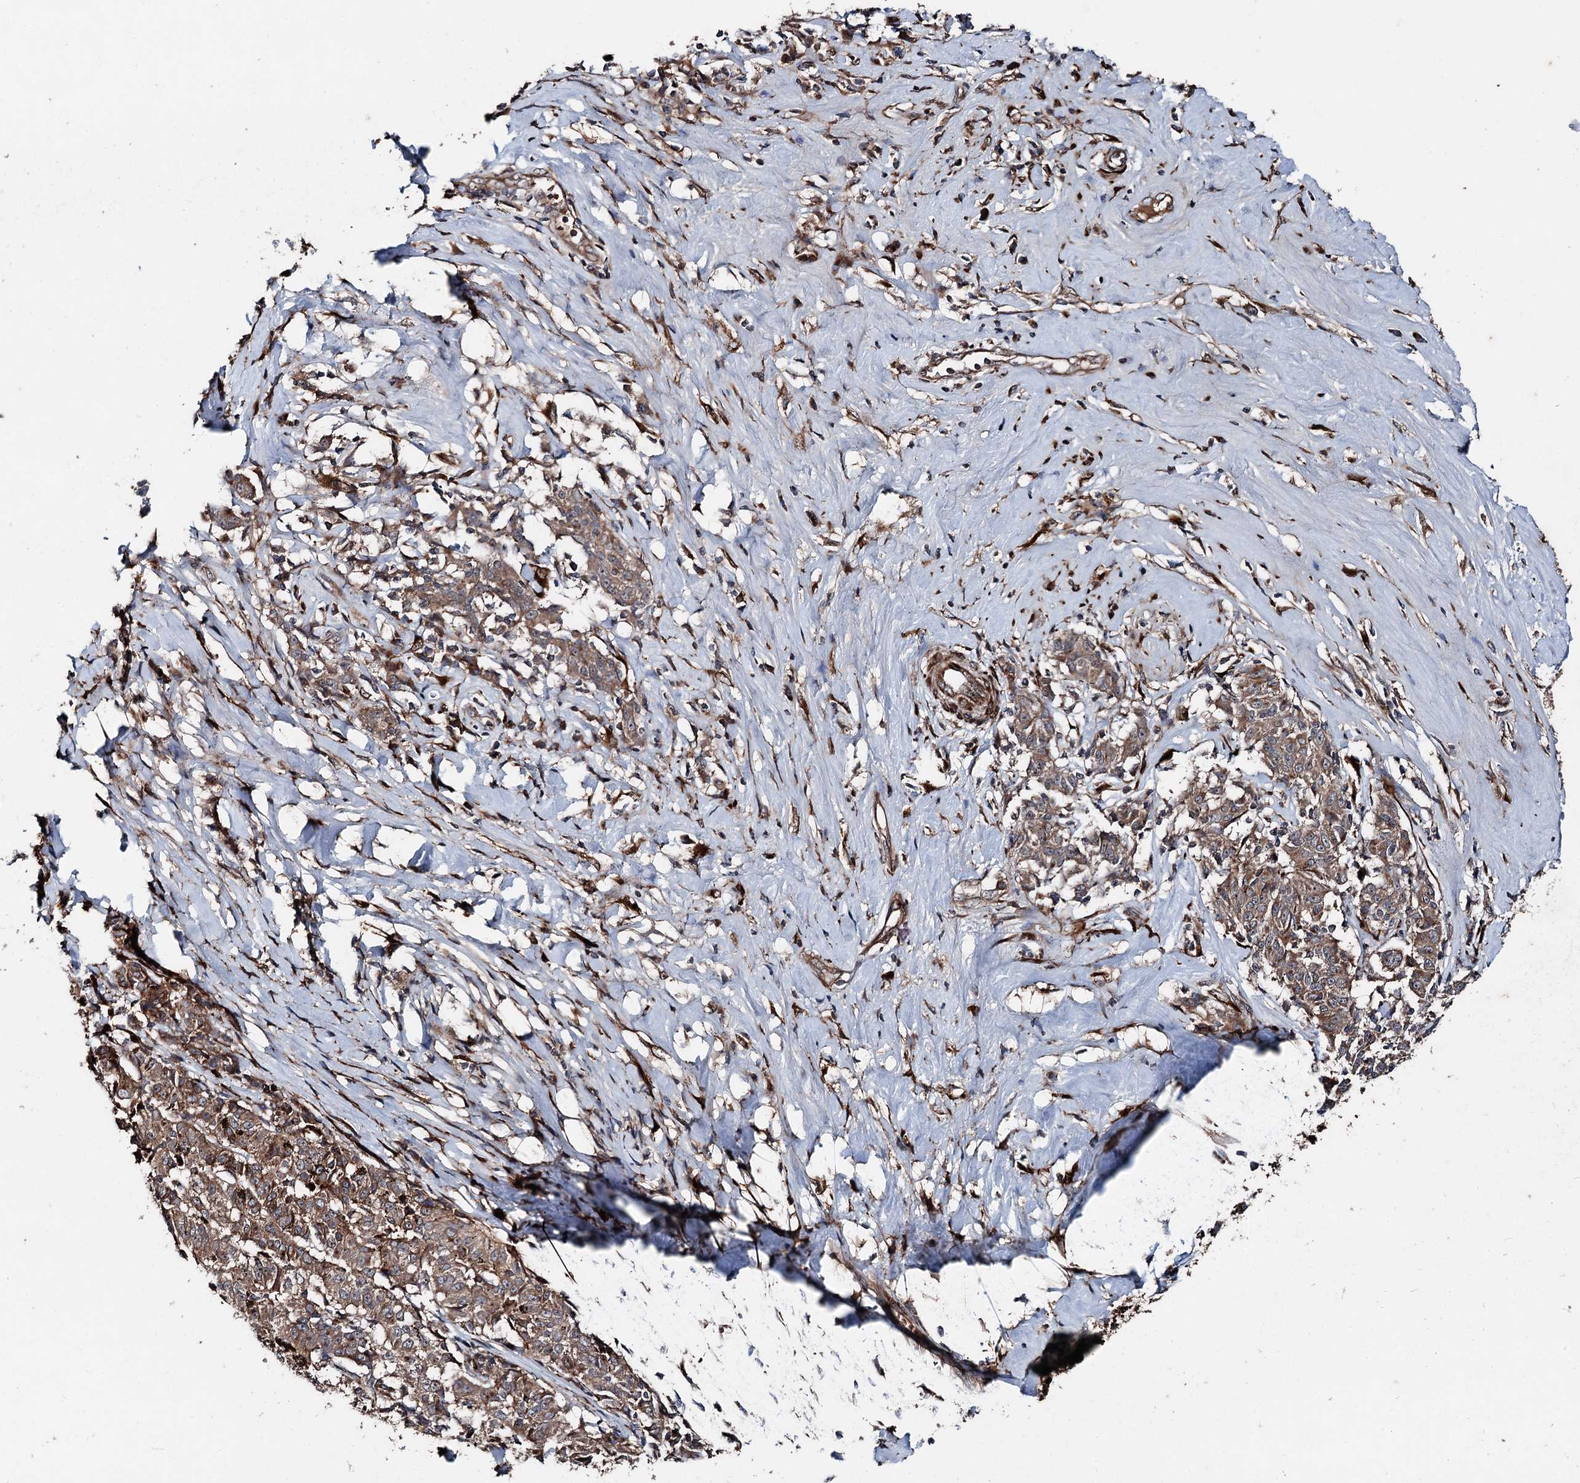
{"staining": {"intensity": "moderate", "quantity": ">75%", "location": "cytoplasmic/membranous"}, "tissue": "melanoma", "cell_type": "Tumor cells", "image_type": "cancer", "snomed": [{"axis": "morphology", "description": "Malignant melanoma, NOS"}, {"axis": "topography", "description": "Skin"}], "caption": "This micrograph demonstrates immunohistochemistry (IHC) staining of human melanoma, with medium moderate cytoplasmic/membranous positivity in approximately >75% of tumor cells.", "gene": "DDIAS", "patient": {"sex": "female", "age": 72}}